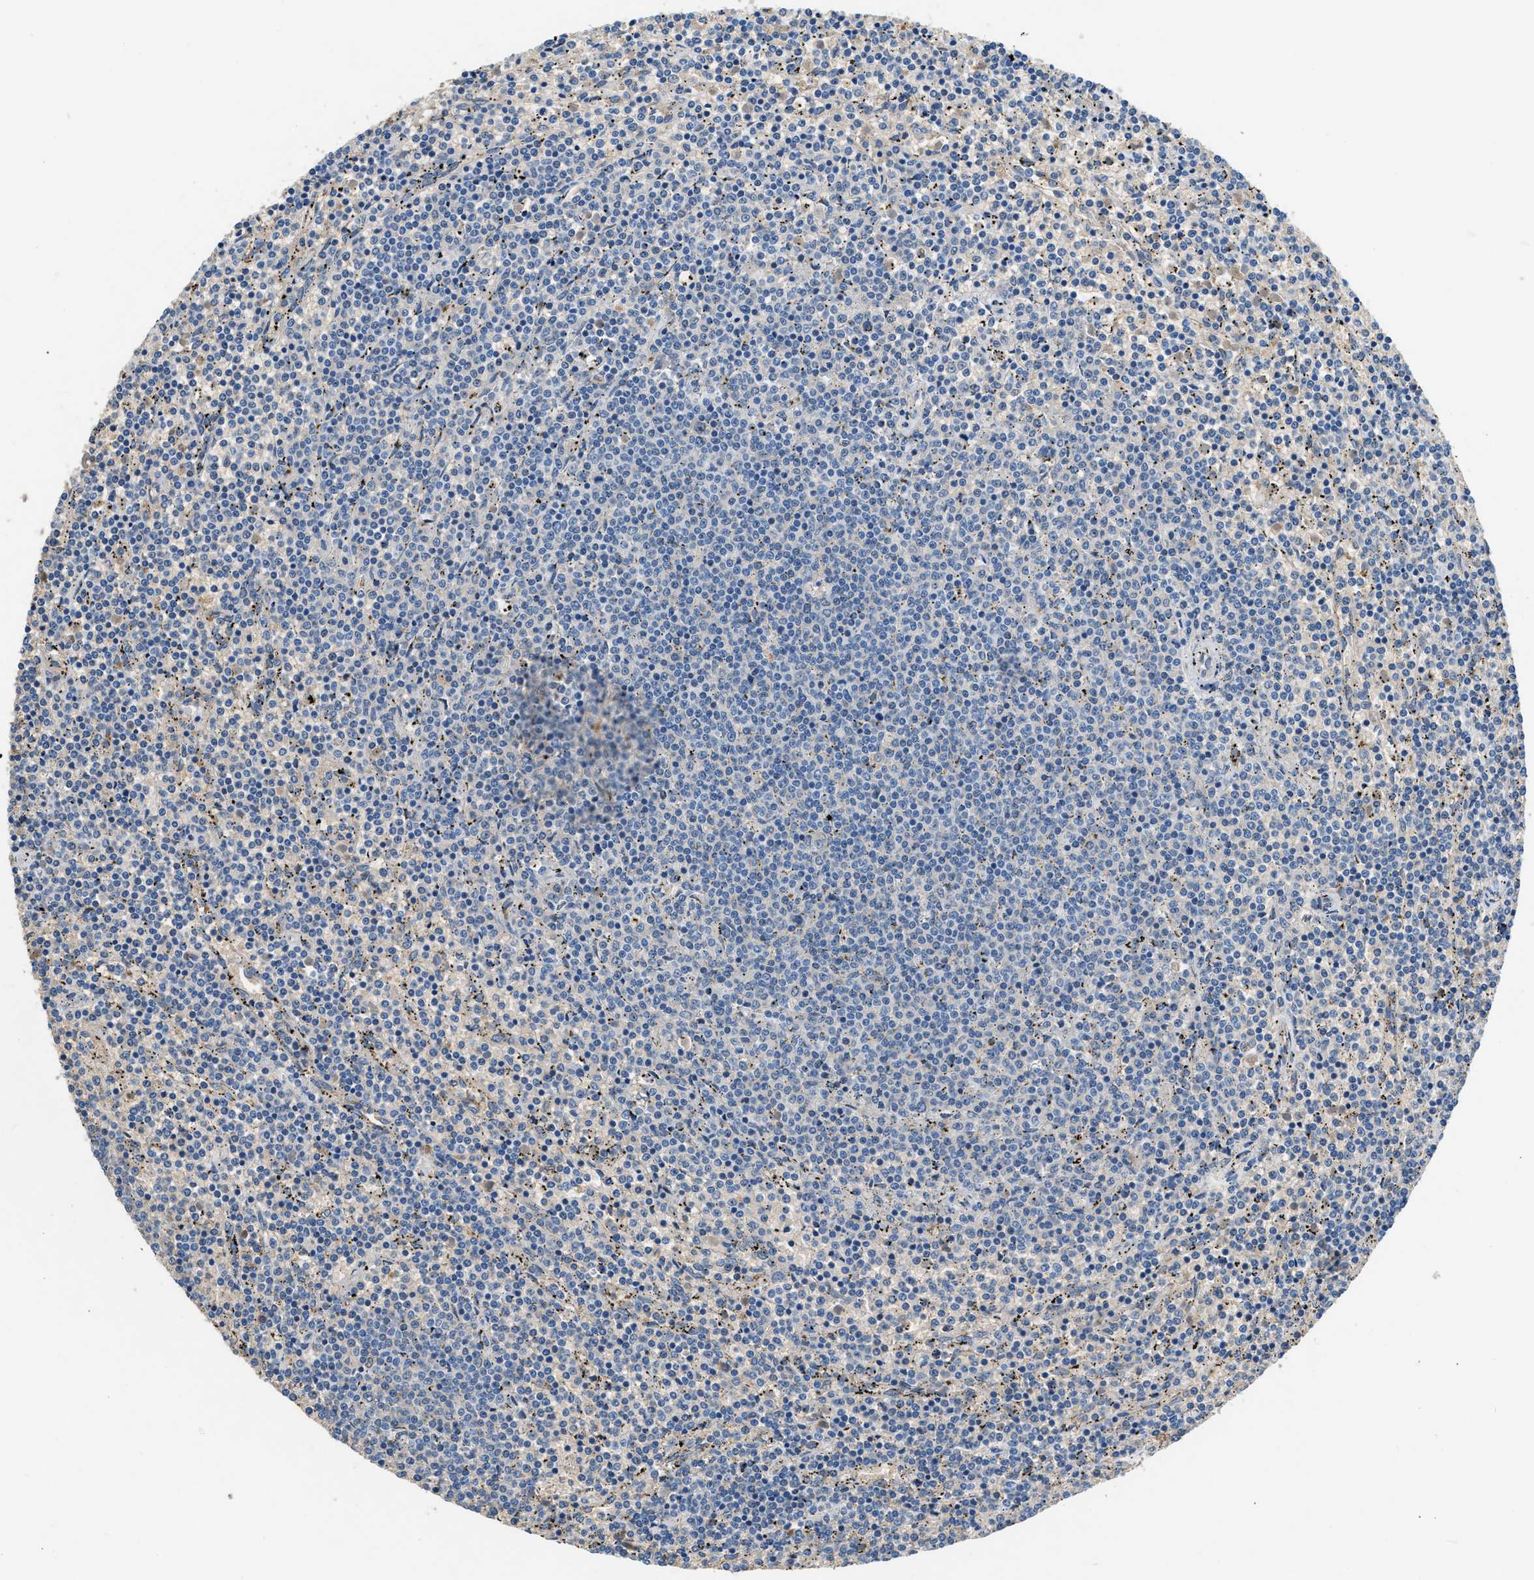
{"staining": {"intensity": "negative", "quantity": "none", "location": "none"}, "tissue": "lymphoma", "cell_type": "Tumor cells", "image_type": "cancer", "snomed": [{"axis": "morphology", "description": "Malignant lymphoma, non-Hodgkin's type, Low grade"}, {"axis": "topography", "description": "Spleen"}], "caption": "IHC of lymphoma exhibits no positivity in tumor cells. (Brightfield microscopy of DAB (3,3'-diaminobenzidine) immunohistochemistry (IHC) at high magnification).", "gene": "STC1", "patient": {"sex": "female", "age": 50}}